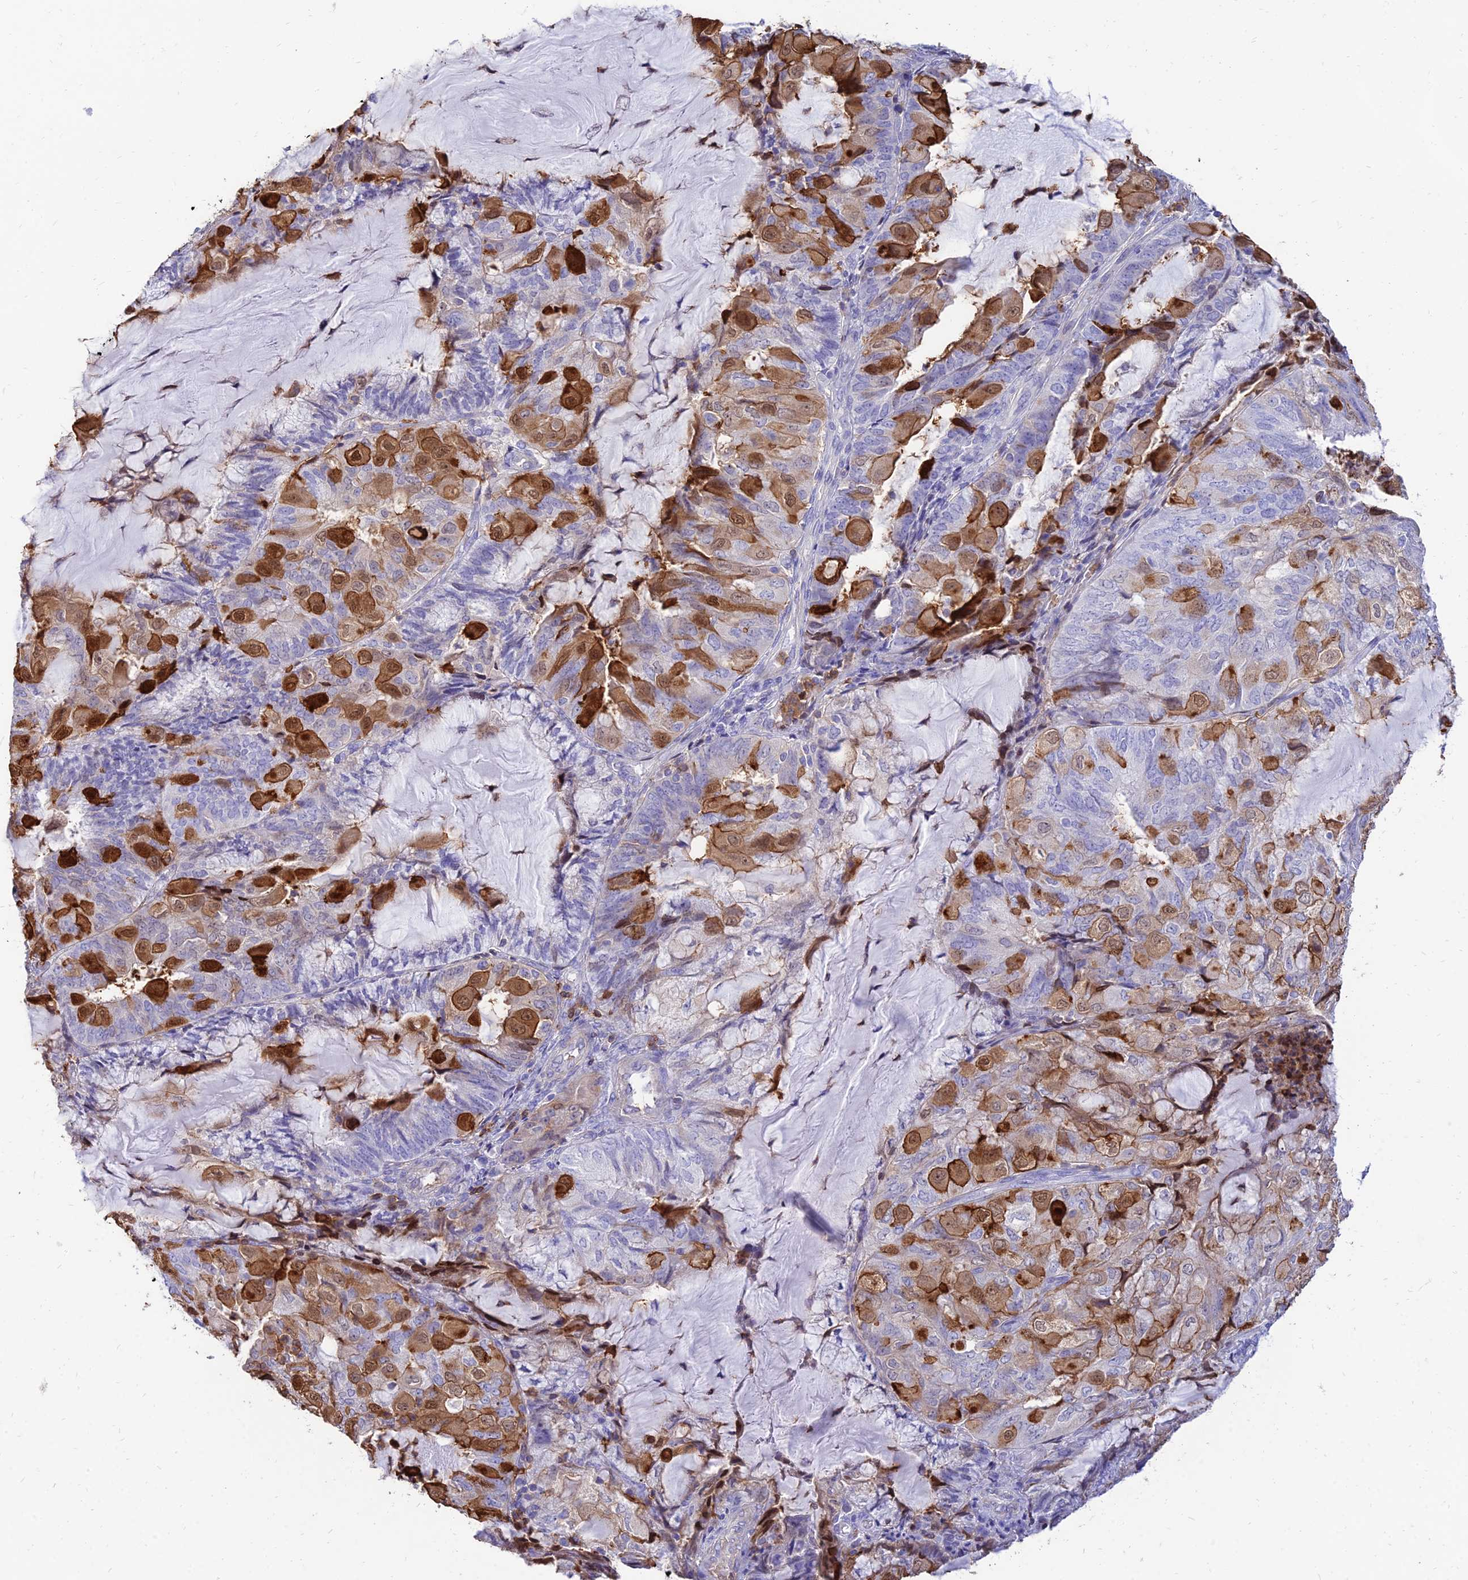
{"staining": {"intensity": "moderate", "quantity": "25%-75%", "location": "cytoplasmic/membranous"}, "tissue": "endometrial cancer", "cell_type": "Tumor cells", "image_type": "cancer", "snomed": [{"axis": "morphology", "description": "Adenocarcinoma, NOS"}, {"axis": "topography", "description": "Endometrium"}], "caption": "This image exhibits IHC staining of endometrial cancer, with medium moderate cytoplasmic/membranous staining in about 25%-75% of tumor cells.", "gene": "SREK1IP1", "patient": {"sex": "female", "age": 81}}